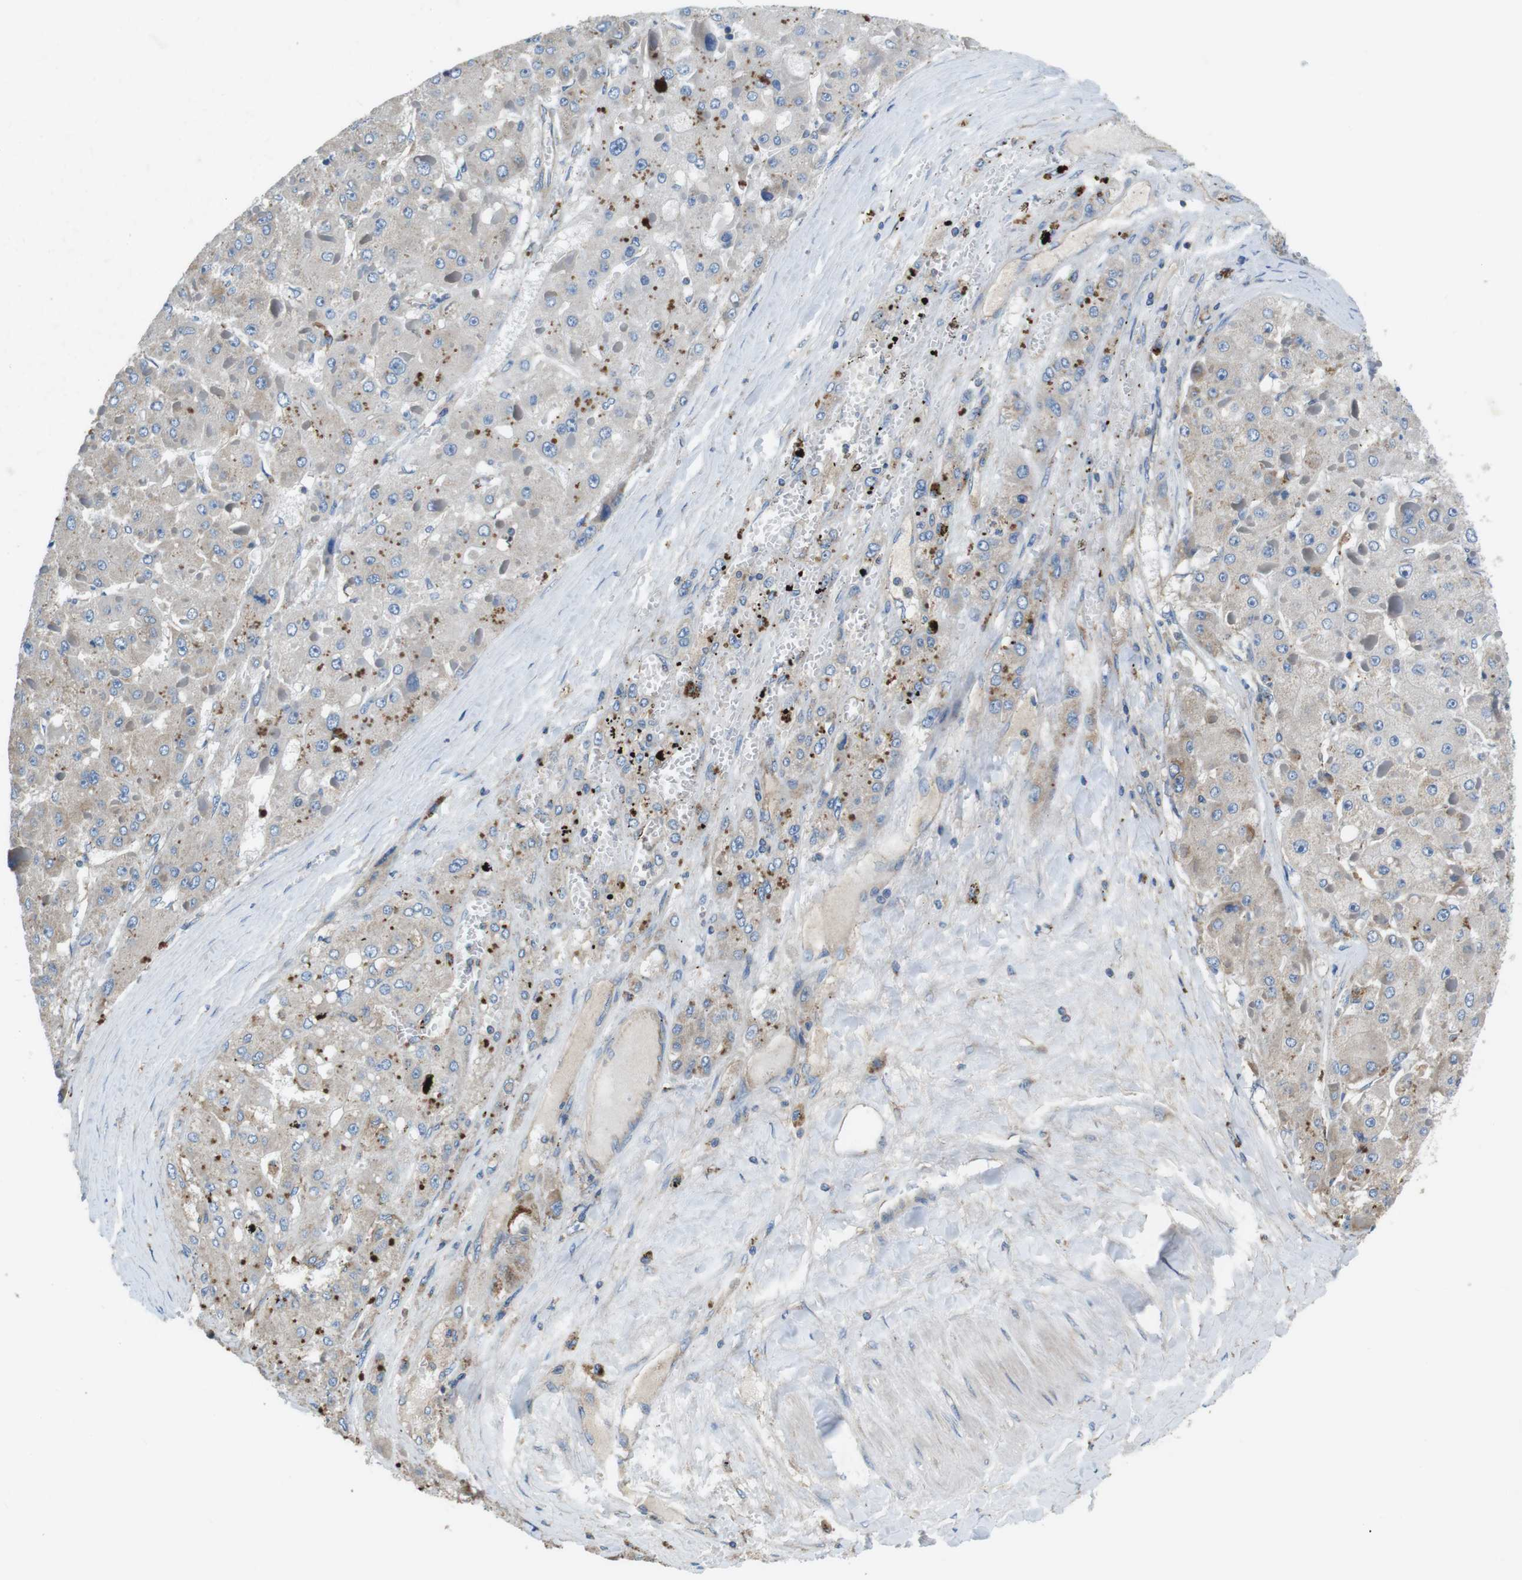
{"staining": {"intensity": "weak", "quantity": "<25%", "location": "cytoplasmic/membranous"}, "tissue": "liver cancer", "cell_type": "Tumor cells", "image_type": "cancer", "snomed": [{"axis": "morphology", "description": "Carcinoma, Hepatocellular, NOS"}, {"axis": "topography", "description": "Liver"}], "caption": "The image exhibits no staining of tumor cells in liver hepatocellular carcinoma. (Brightfield microscopy of DAB immunohistochemistry at high magnification).", "gene": "DENND4C", "patient": {"sex": "female", "age": 73}}